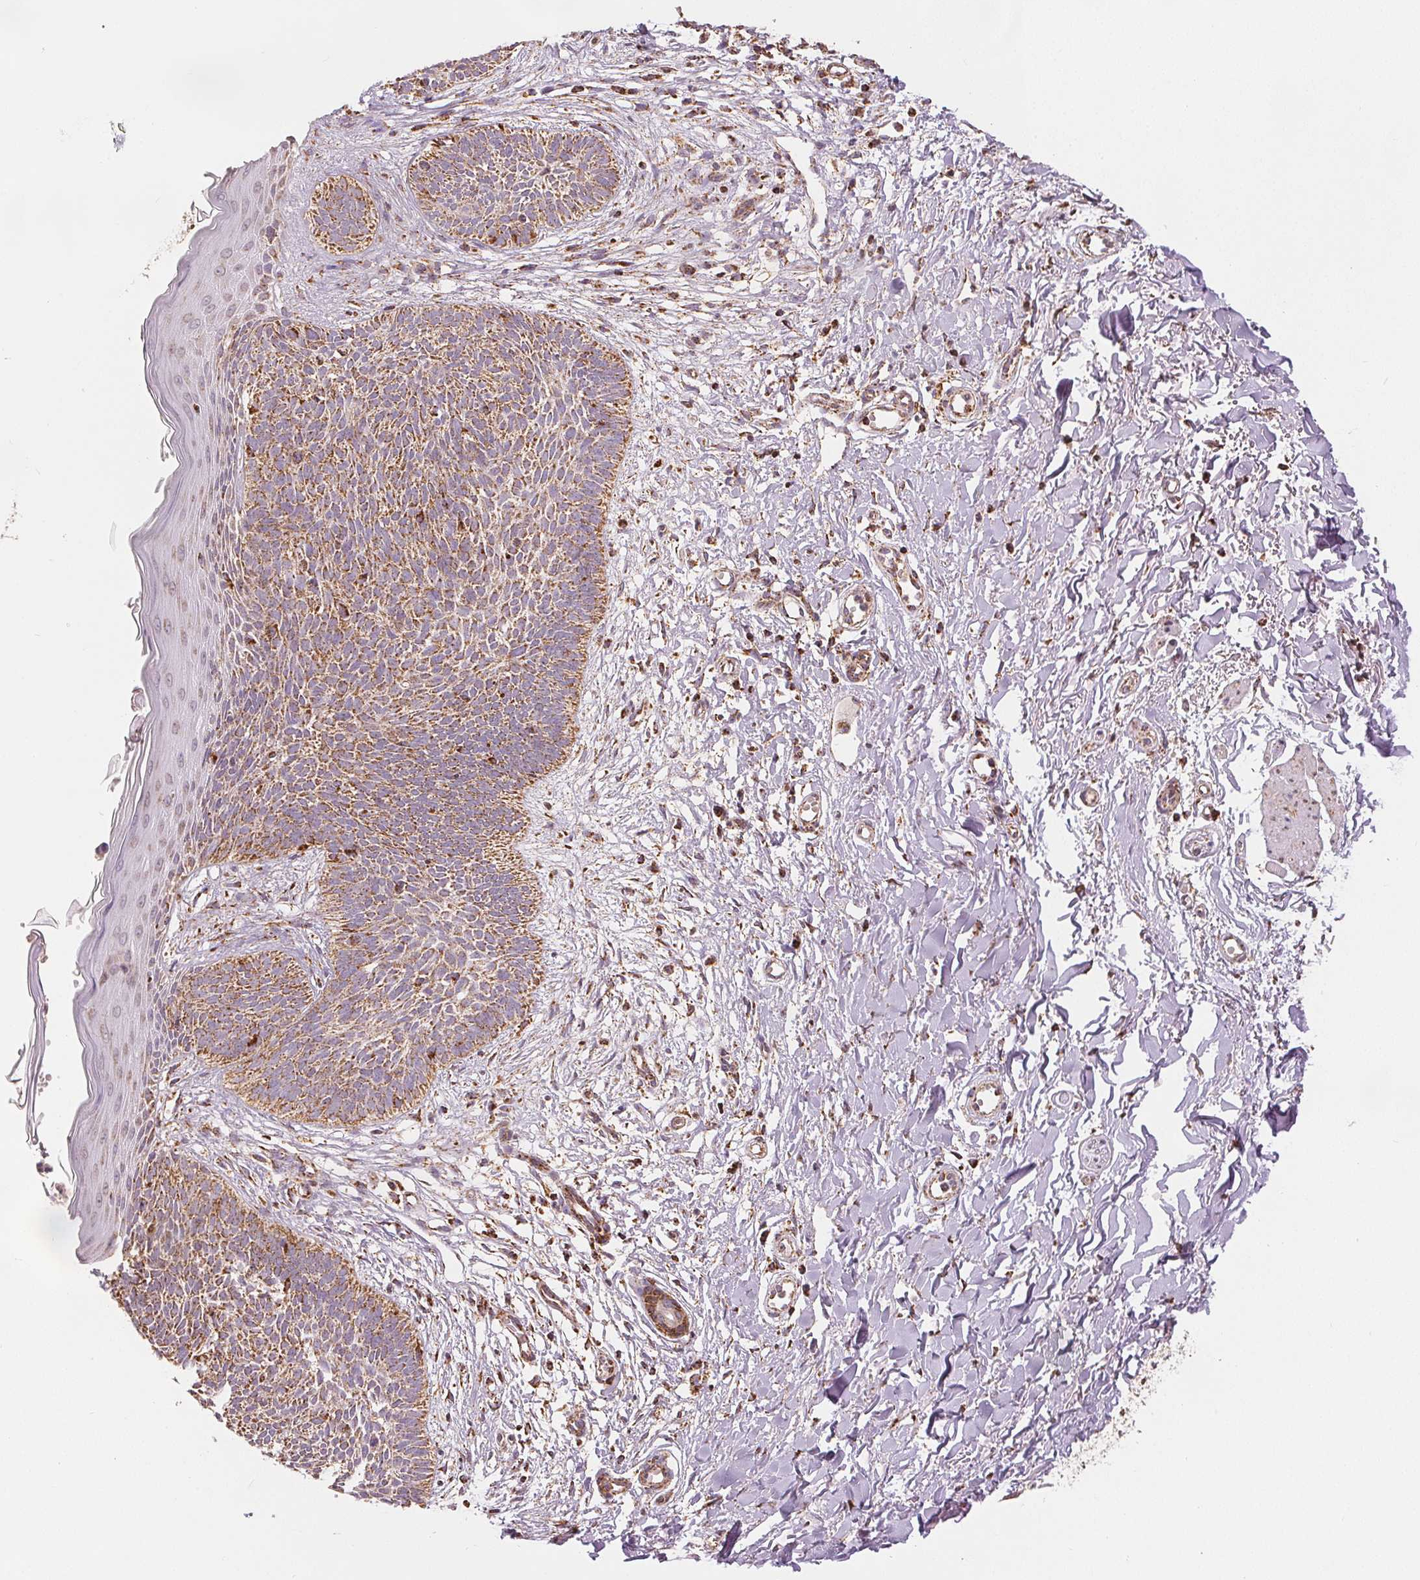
{"staining": {"intensity": "moderate", "quantity": ">75%", "location": "cytoplasmic/membranous"}, "tissue": "skin cancer", "cell_type": "Tumor cells", "image_type": "cancer", "snomed": [{"axis": "morphology", "description": "Basal cell carcinoma"}, {"axis": "topography", "description": "Skin"}], "caption": "There is medium levels of moderate cytoplasmic/membranous expression in tumor cells of skin basal cell carcinoma, as demonstrated by immunohistochemical staining (brown color).", "gene": "SDHB", "patient": {"sex": "female", "age": 84}}